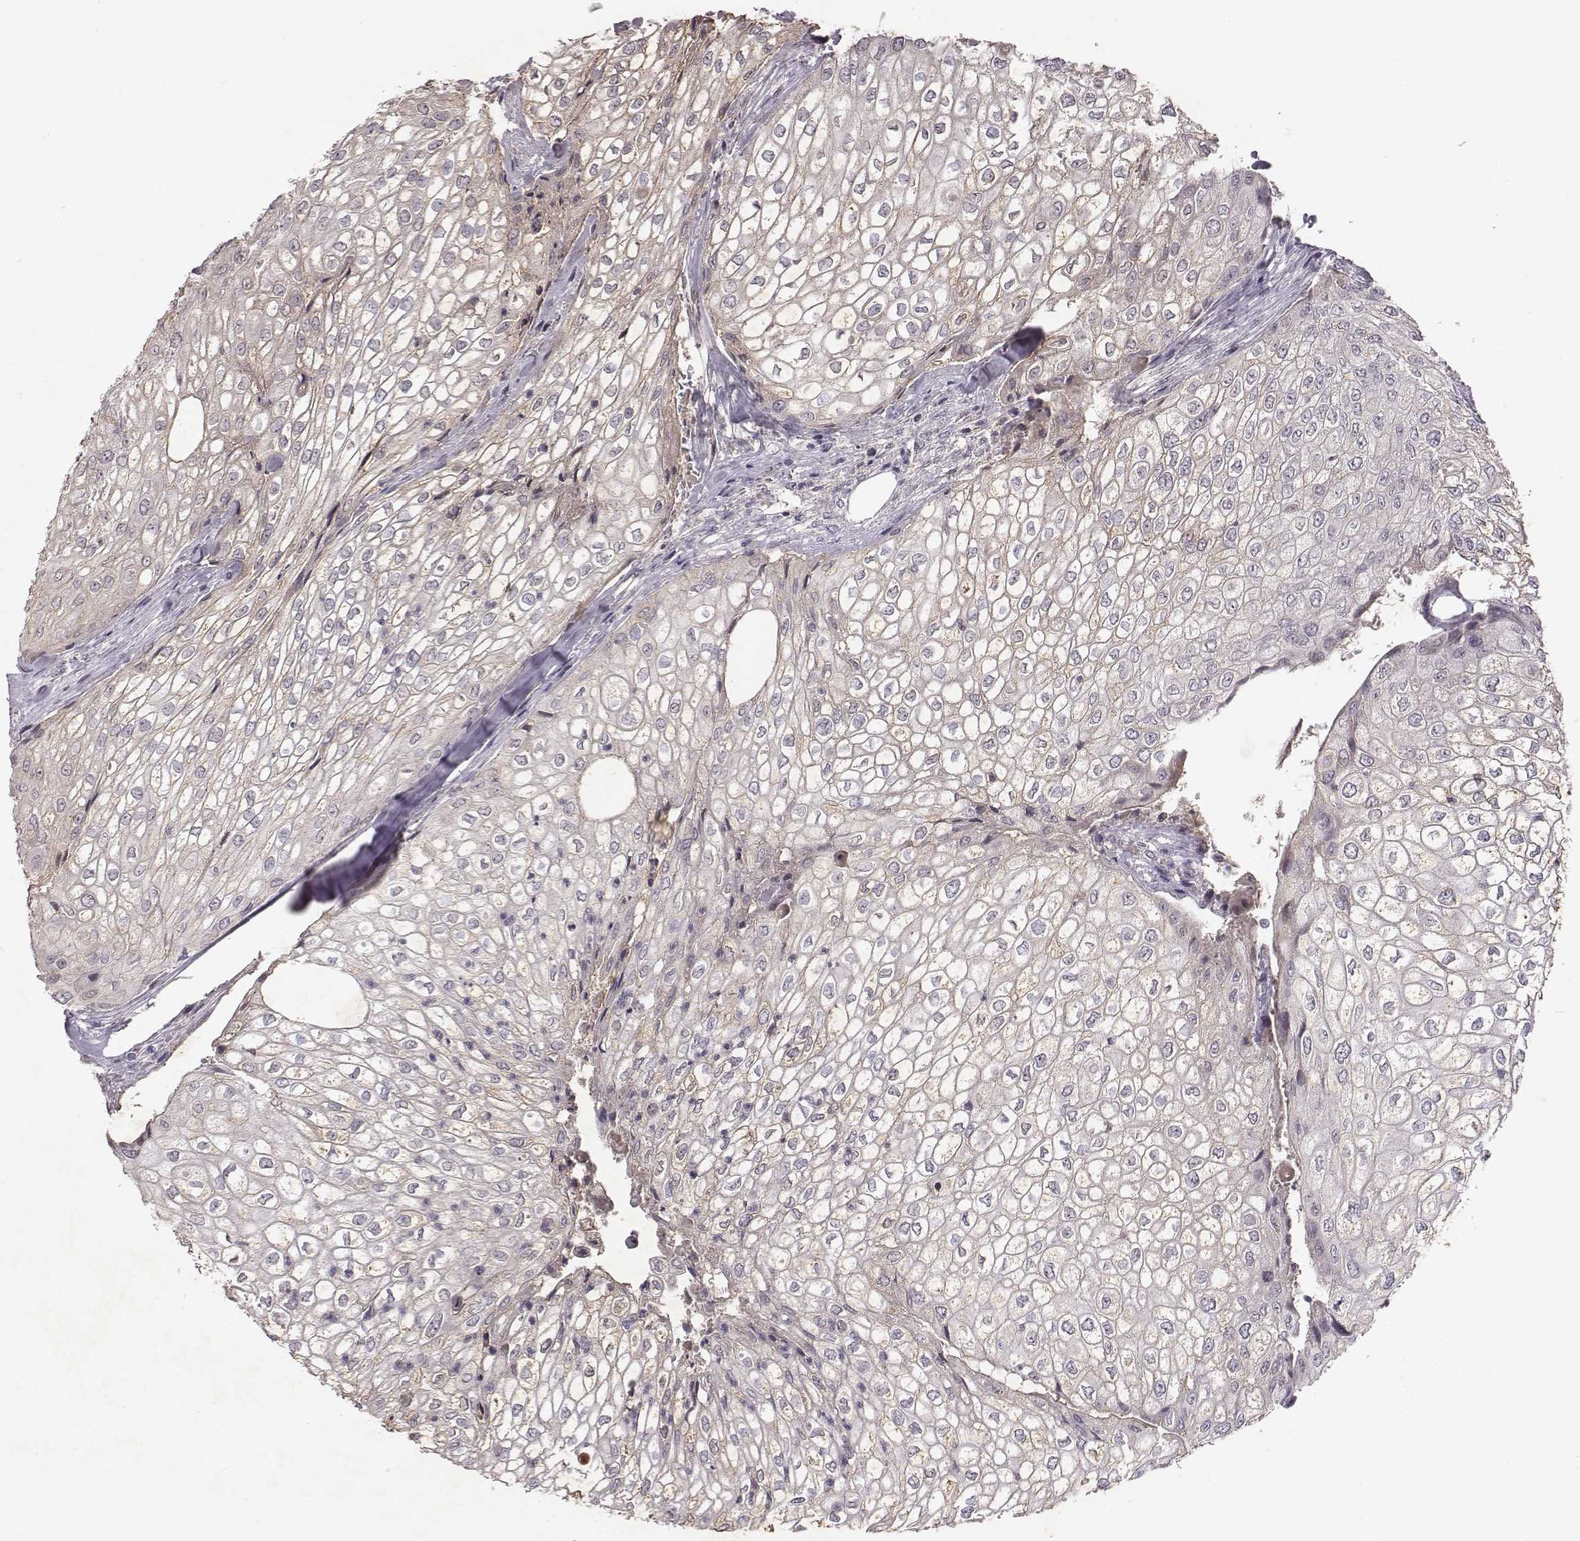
{"staining": {"intensity": "negative", "quantity": "none", "location": "none"}, "tissue": "urothelial cancer", "cell_type": "Tumor cells", "image_type": "cancer", "snomed": [{"axis": "morphology", "description": "Urothelial carcinoma, High grade"}, {"axis": "topography", "description": "Urinary bladder"}], "caption": "Urothelial carcinoma (high-grade) stained for a protein using immunohistochemistry demonstrates no staining tumor cells.", "gene": "SLC22A6", "patient": {"sex": "male", "age": 62}}